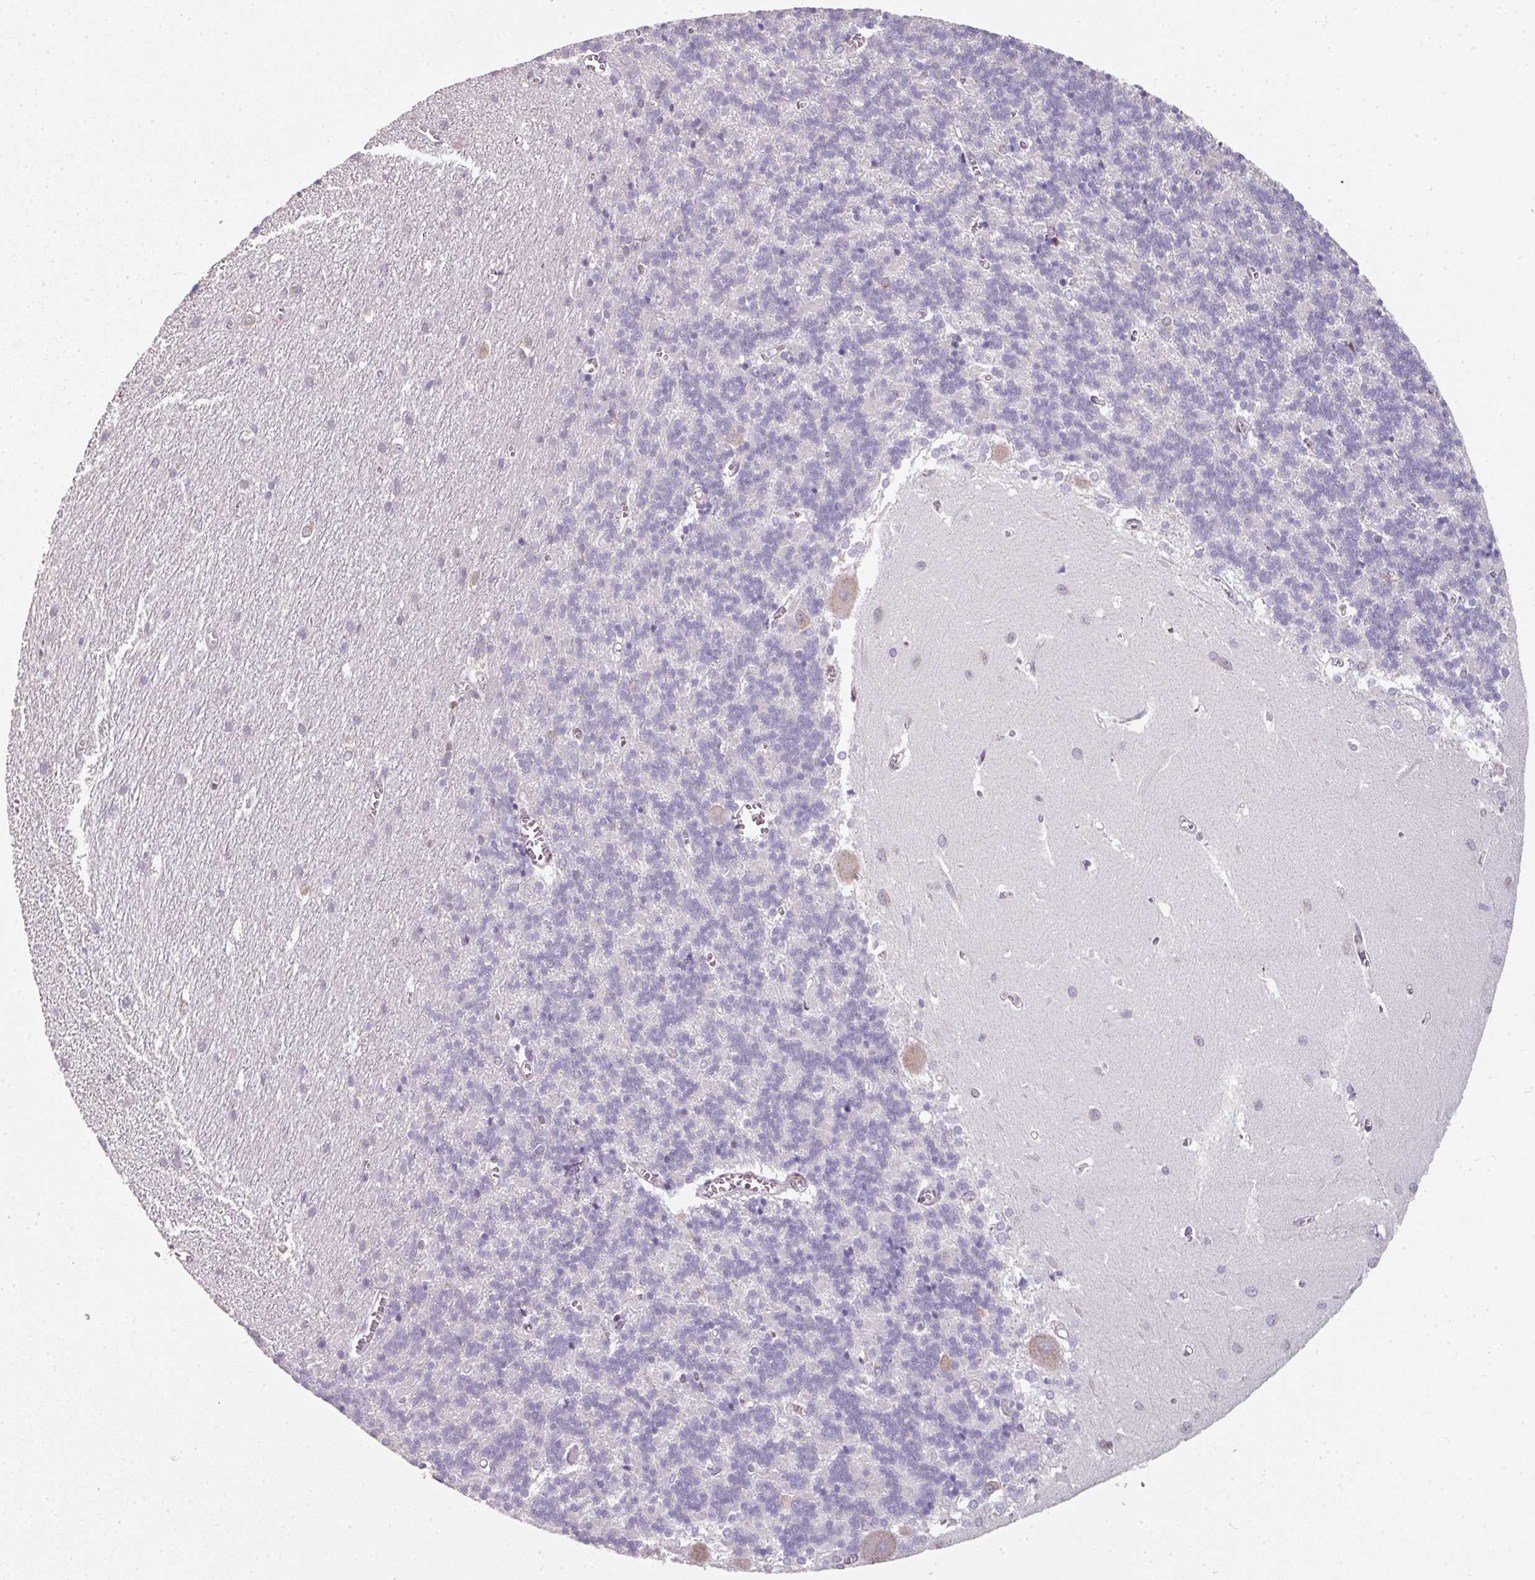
{"staining": {"intensity": "negative", "quantity": "none", "location": "none"}, "tissue": "cerebellum", "cell_type": "Cells in granular layer", "image_type": "normal", "snomed": [{"axis": "morphology", "description": "Normal tissue, NOS"}, {"axis": "topography", "description": "Cerebellum"}], "caption": "Photomicrograph shows no significant protein expression in cells in granular layer of normal cerebellum.", "gene": "C19orf33", "patient": {"sex": "male", "age": 37}}